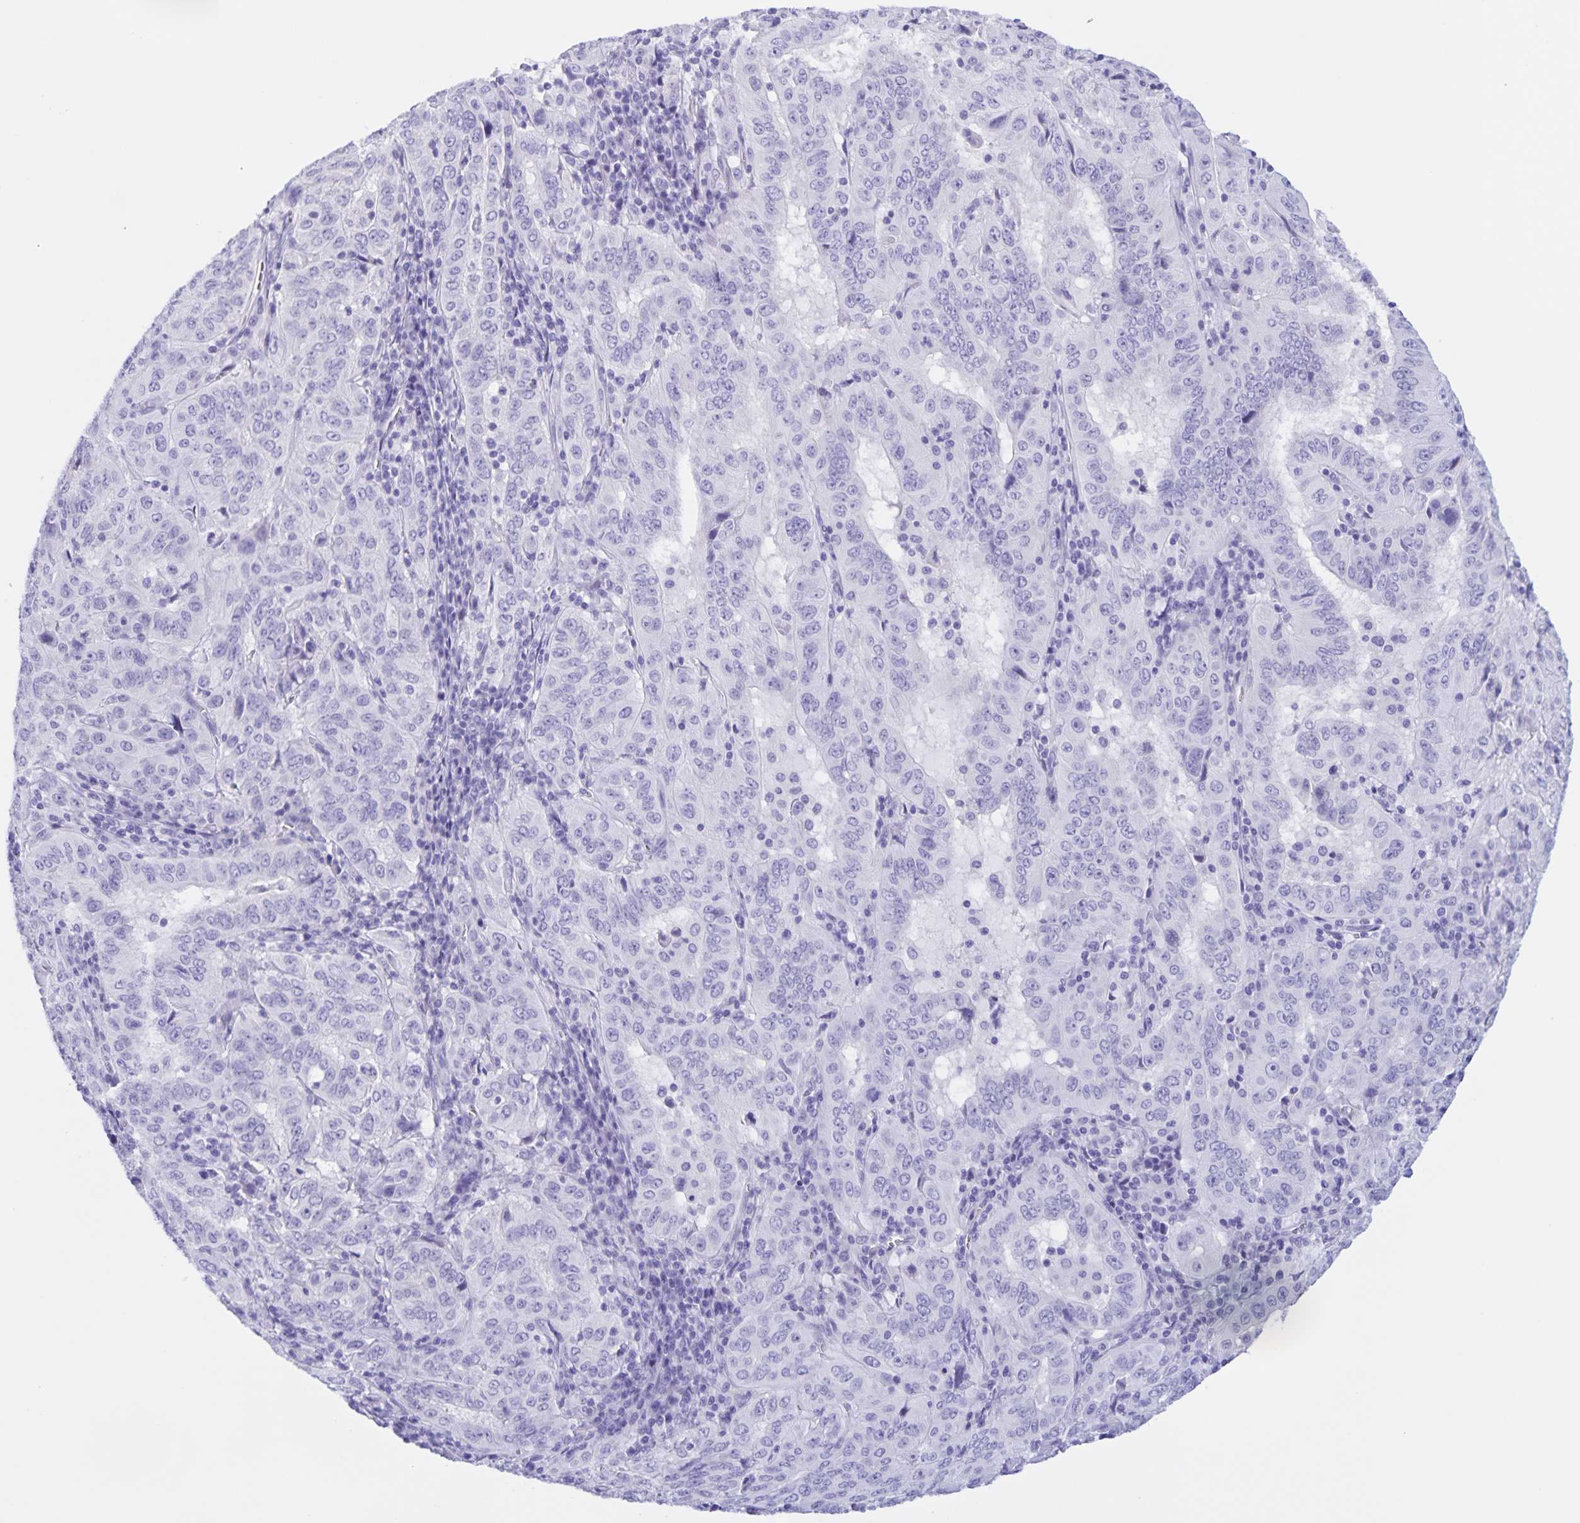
{"staining": {"intensity": "negative", "quantity": "none", "location": "none"}, "tissue": "pancreatic cancer", "cell_type": "Tumor cells", "image_type": "cancer", "snomed": [{"axis": "morphology", "description": "Adenocarcinoma, NOS"}, {"axis": "topography", "description": "Pancreas"}], "caption": "IHC micrograph of human pancreatic adenocarcinoma stained for a protein (brown), which shows no positivity in tumor cells.", "gene": "TGIF2LX", "patient": {"sex": "male", "age": 63}}